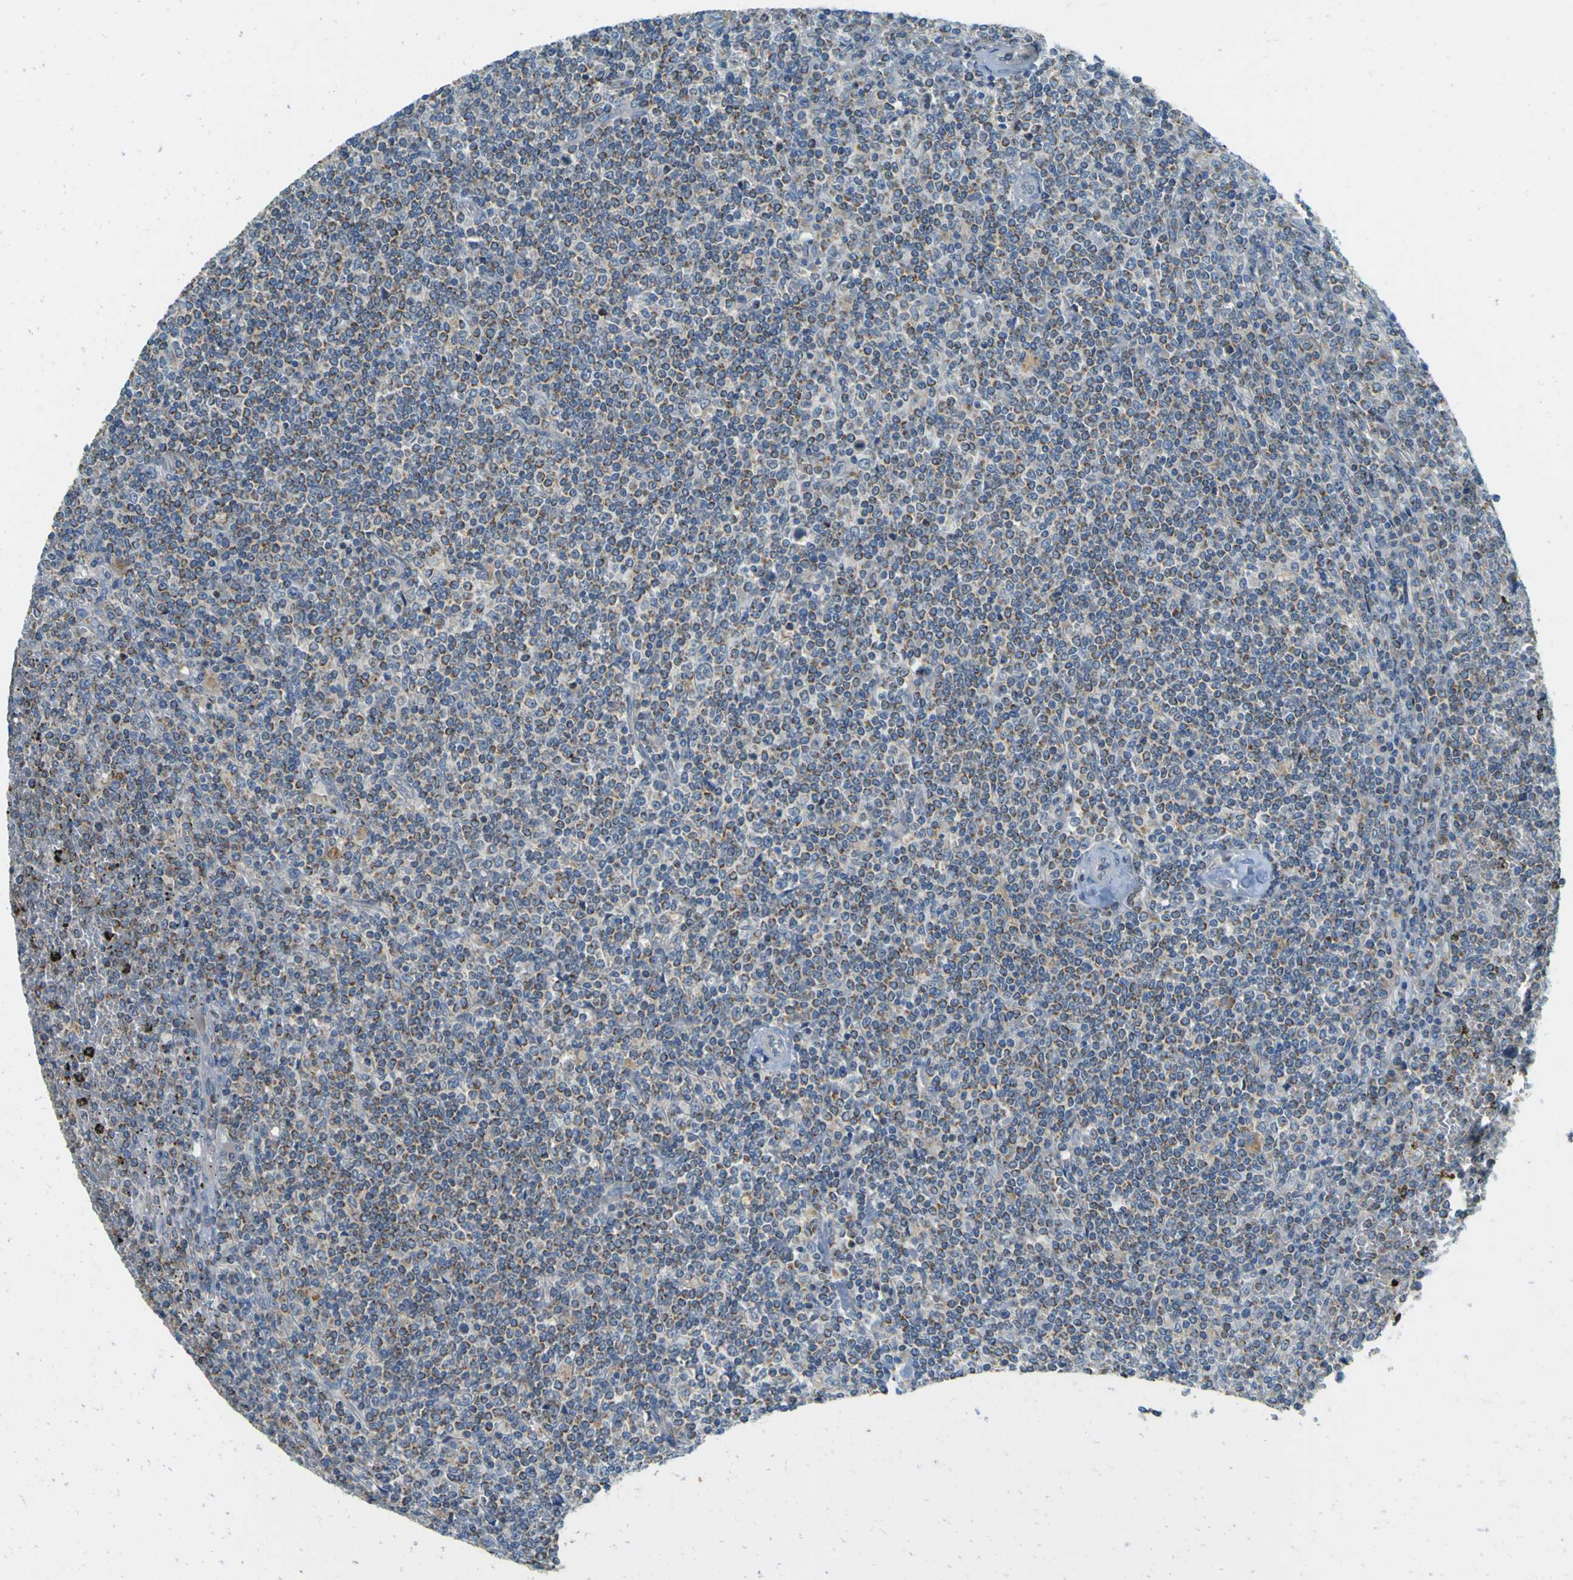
{"staining": {"intensity": "weak", "quantity": "25%-75%", "location": "cytoplasmic/membranous"}, "tissue": "lymphoma", "cell_type": "Tumor cells", "image_type": "cancer", "snomed": [{"axis": "morphology", "description": "Malignant lymphoma, non-Hodgkin's type, Low grade"}, {"axis": "topography", "description": "Spleen"}], "caption": "Malignant lymphoma, non-Hodgkin's type (low-grade) tissue shows weak cytoplasmic/membranous staining in about 25%-75% of tumor cells, visualized by immunohistochemistry. The staining is performed using DAB (3,3'-diaminobenzidine) brown chromogen to label protein expression. The nuclei are counter-stained blue using hematoxylin.", "gene": "FKTN", "patient": {"sex": "female", "age": 19}}